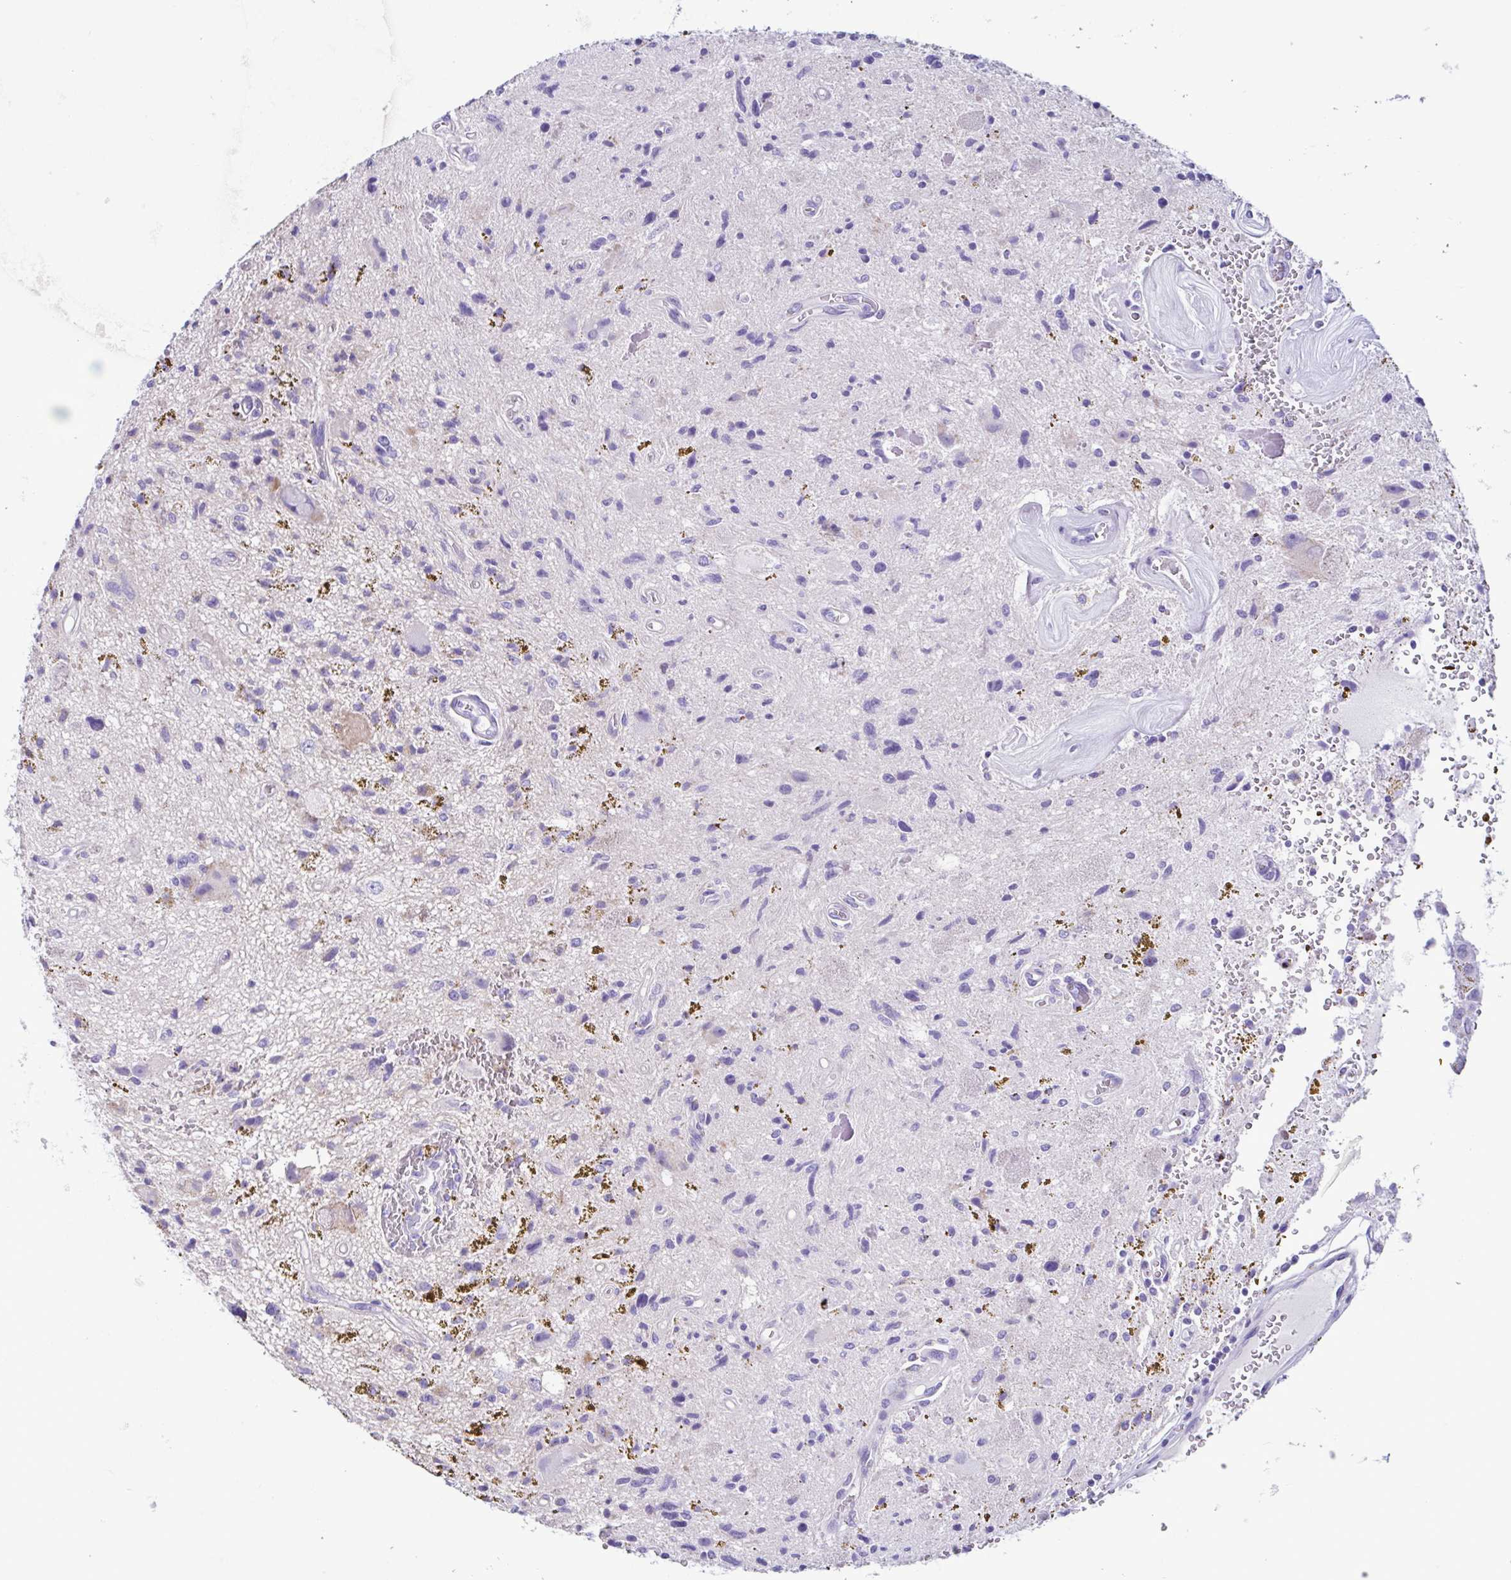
{"staining": {"intensity": "negative", "quantity": "none", "location": "none"}, "tissue": "glioma", "cell_type": "Tumor cells", "image_type": "cancer", "snomed": [{"axis": "morphology", "description": "Glioma, malignant, Low grade"}, {"axis": "topography", "description": "Cerebellum"}], "caption": "High power microscopy image of an immunohistochemistry (IHC) histopathology image of malignant low-grade glioma, revealing no significant staining in tumor cells.", "gene": "ACTRT3", "patient": {"sex": "female", "age": 14}}